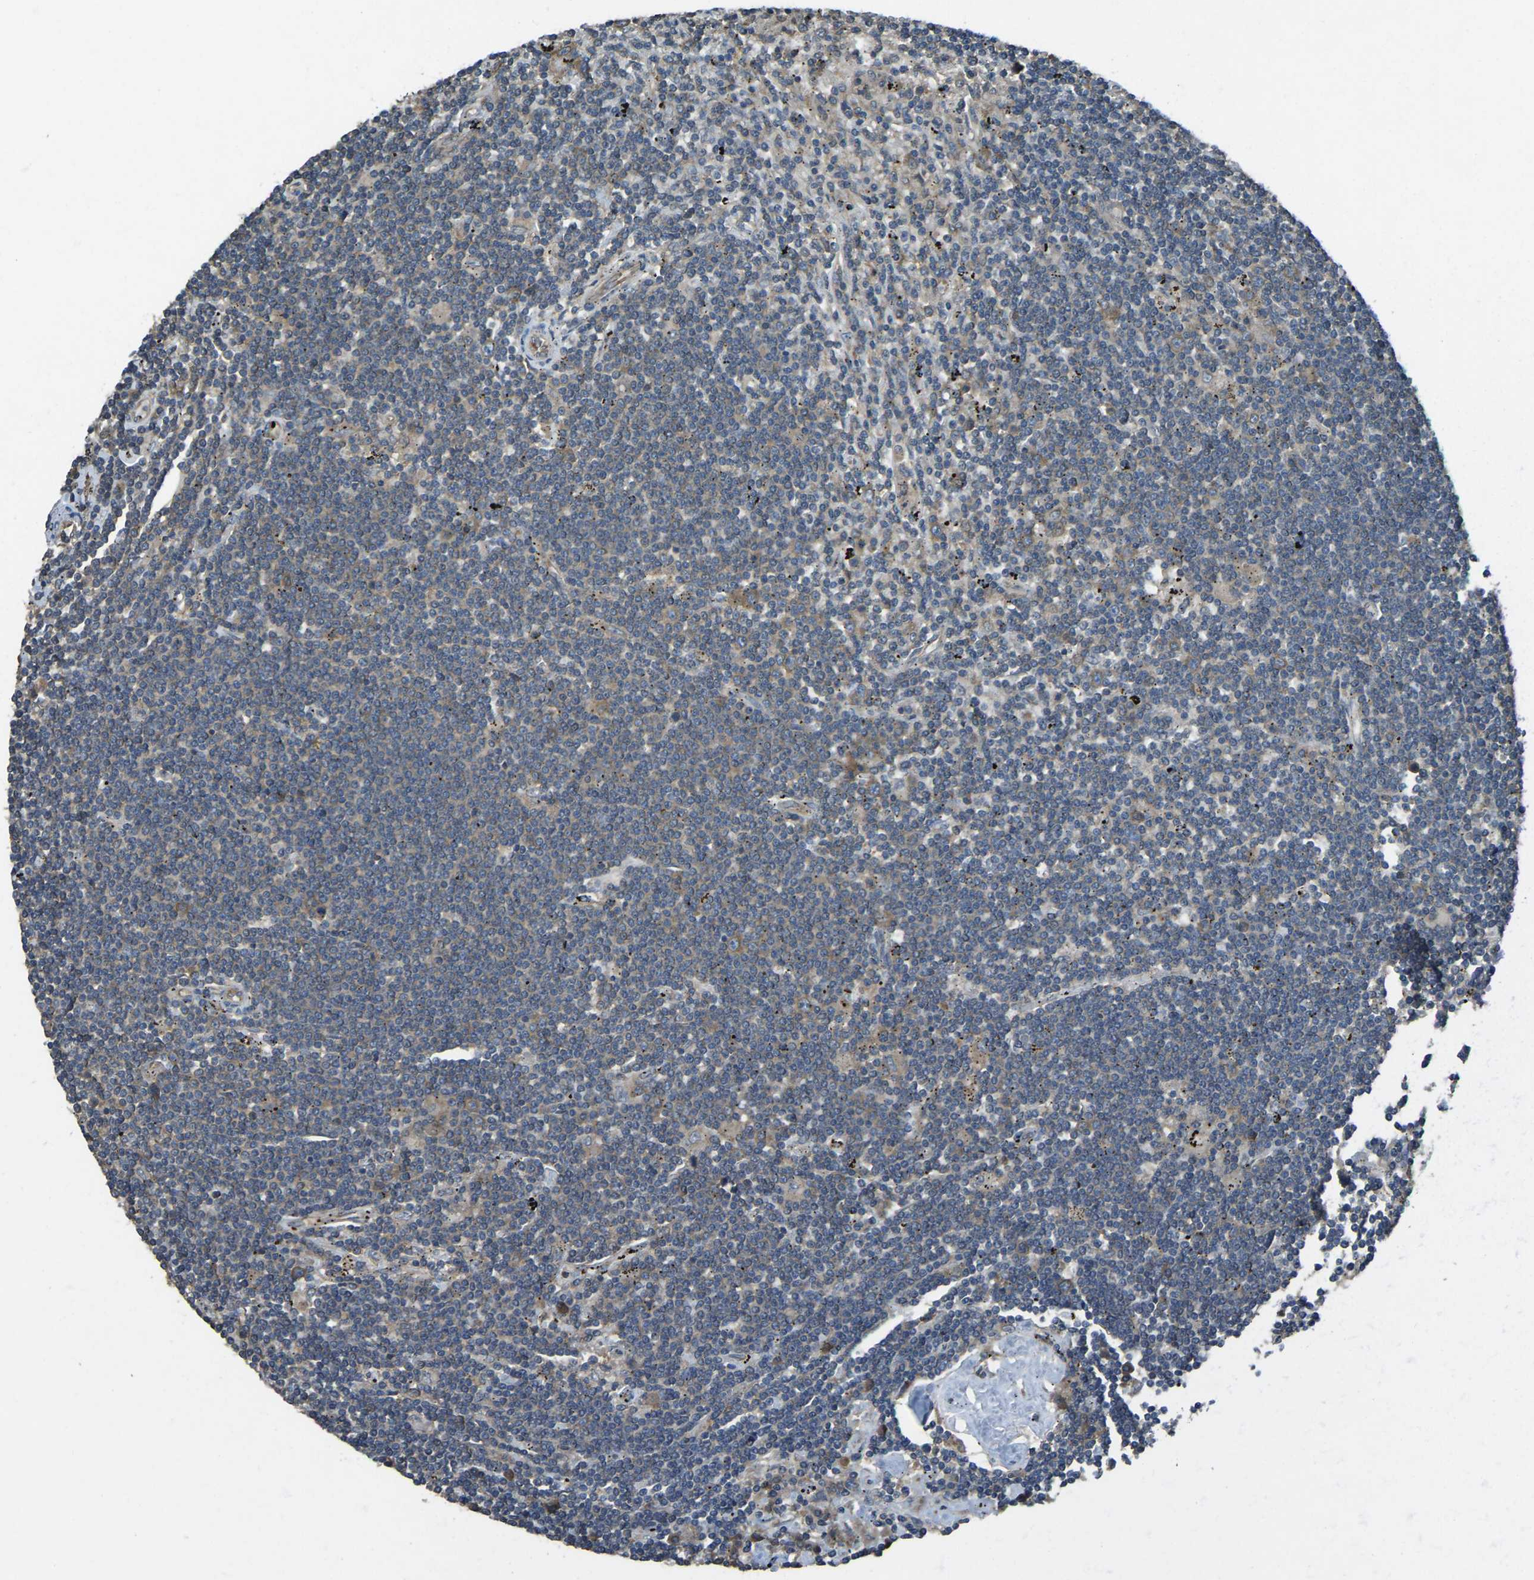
{"staining": {"intensity": "moderate", "quantity": ">75%", "location": "cytoplasmic/membranous"}, "tissue": "lymphoma", "cell_type": "Tumor cells", "image_type": "cancer", "snomed": [{"axis": "morphology", "description": "Malignant lymphoma, non-Hodgkin's type, Low grade"}, {"axis": "topography", "description": "Spleen"}], "caption": "IHC micrograph of neoplastic tissue: lymphoma stained using IHC shows medium levels of moderate protein expression localized specifically in the cytoplasmic/membranous of tumor cells, appearing as a cytoplasmic/membranous brown color.", "gene": "AIMP1", "patient": {"sex": "male", "age": 76}}